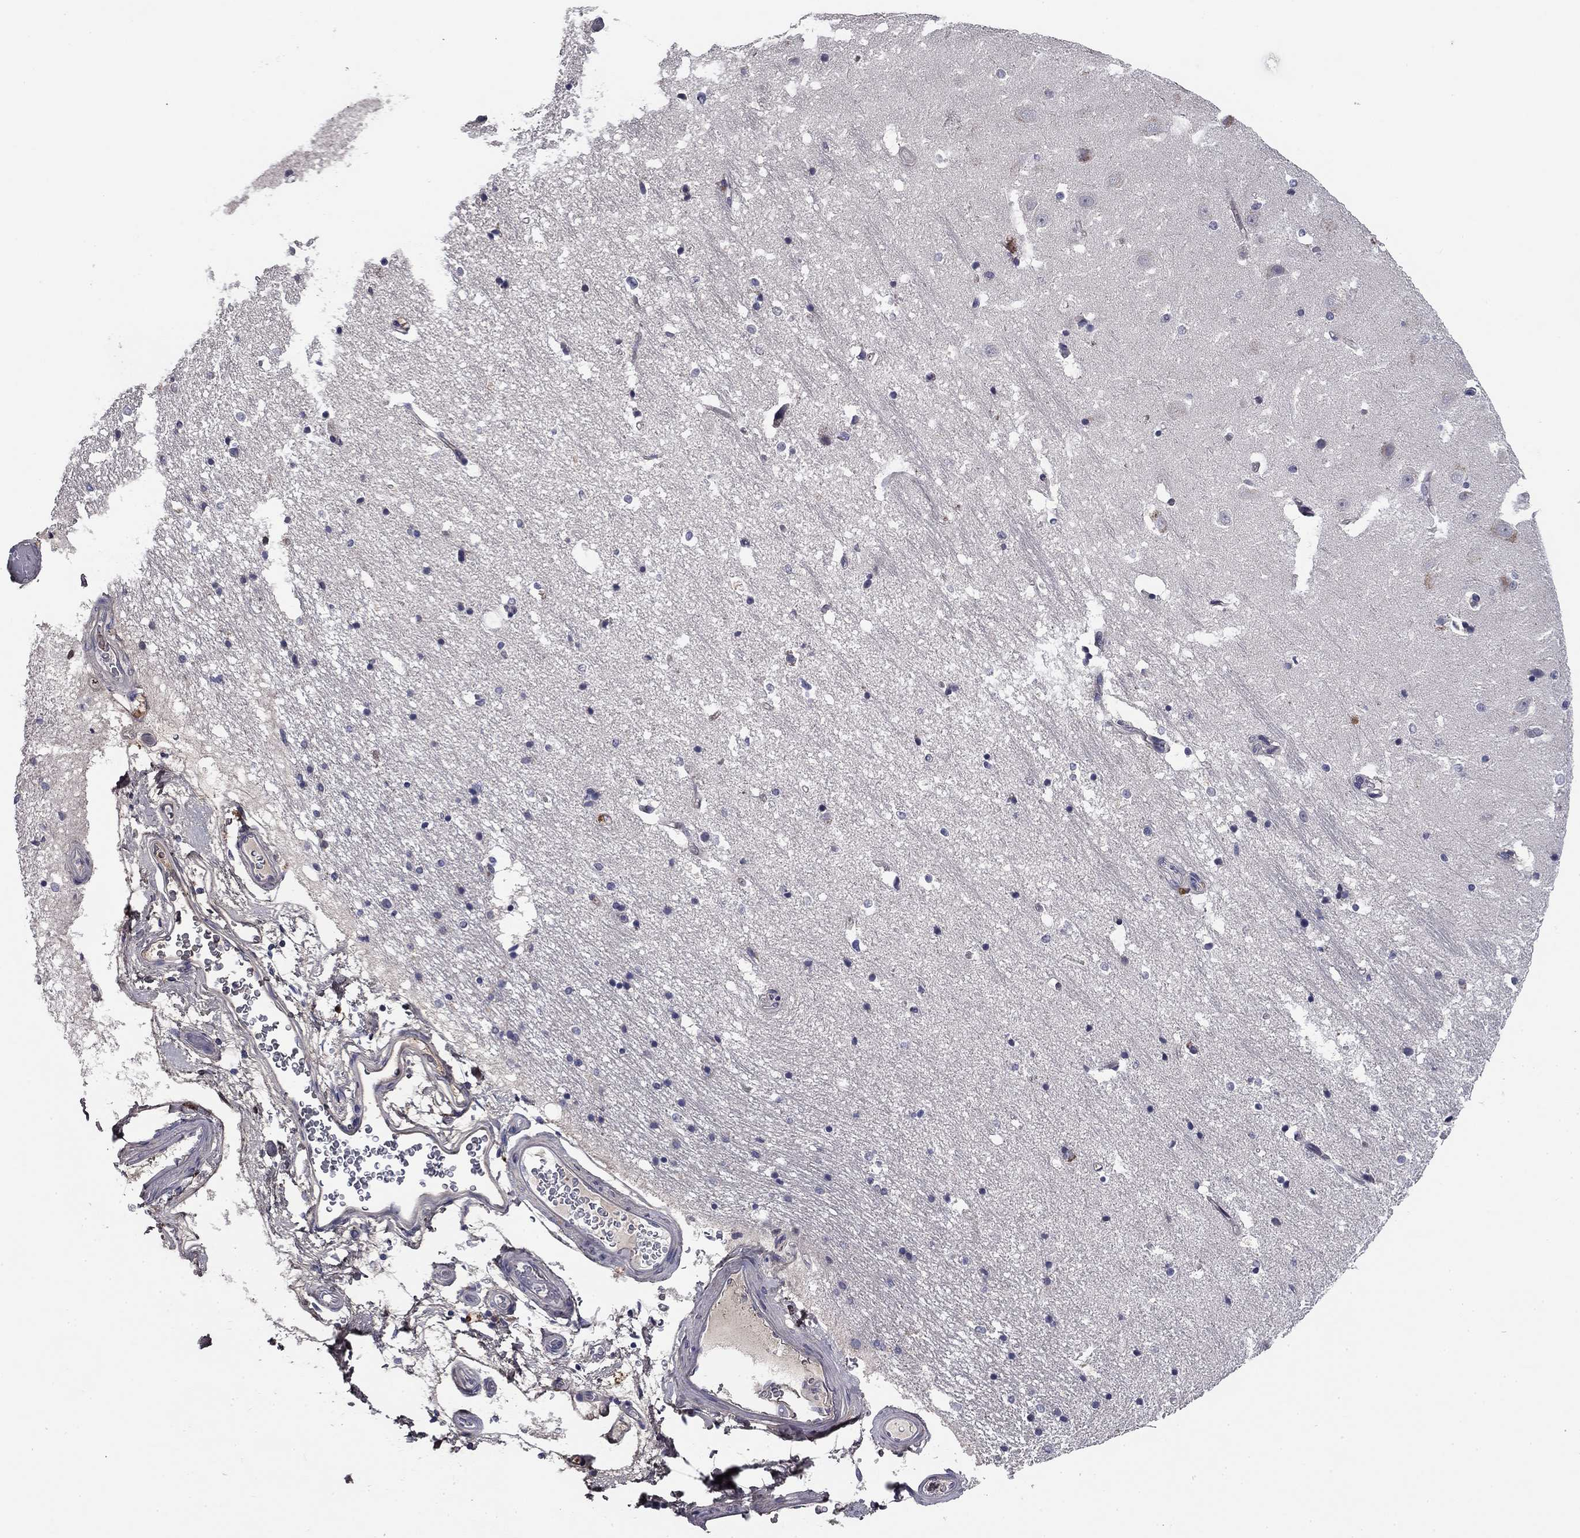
{"staining": {"intensity": "negative", "quantity": "none", "location": "none"}, "tissue": "hippocampus", "cell_type": "Glial cells", "image_type": "normal", "snomed": [{"axis": "morphology", "description": "Normal tissue, NOS"}, {"axis": "topography", "description": "Hippocampus"}], "caption": "Immunohistochemical staining of normal human hippocampus demonstrates no significant staining in glial cells. Brightfield microscopy of immunohistochemistry (IHC) stained with DAB (brown) and hematoxylin (blue), captured at high magnification.", "gene": "COL2A1", "patient": {"sex": "male", "age": 44}}